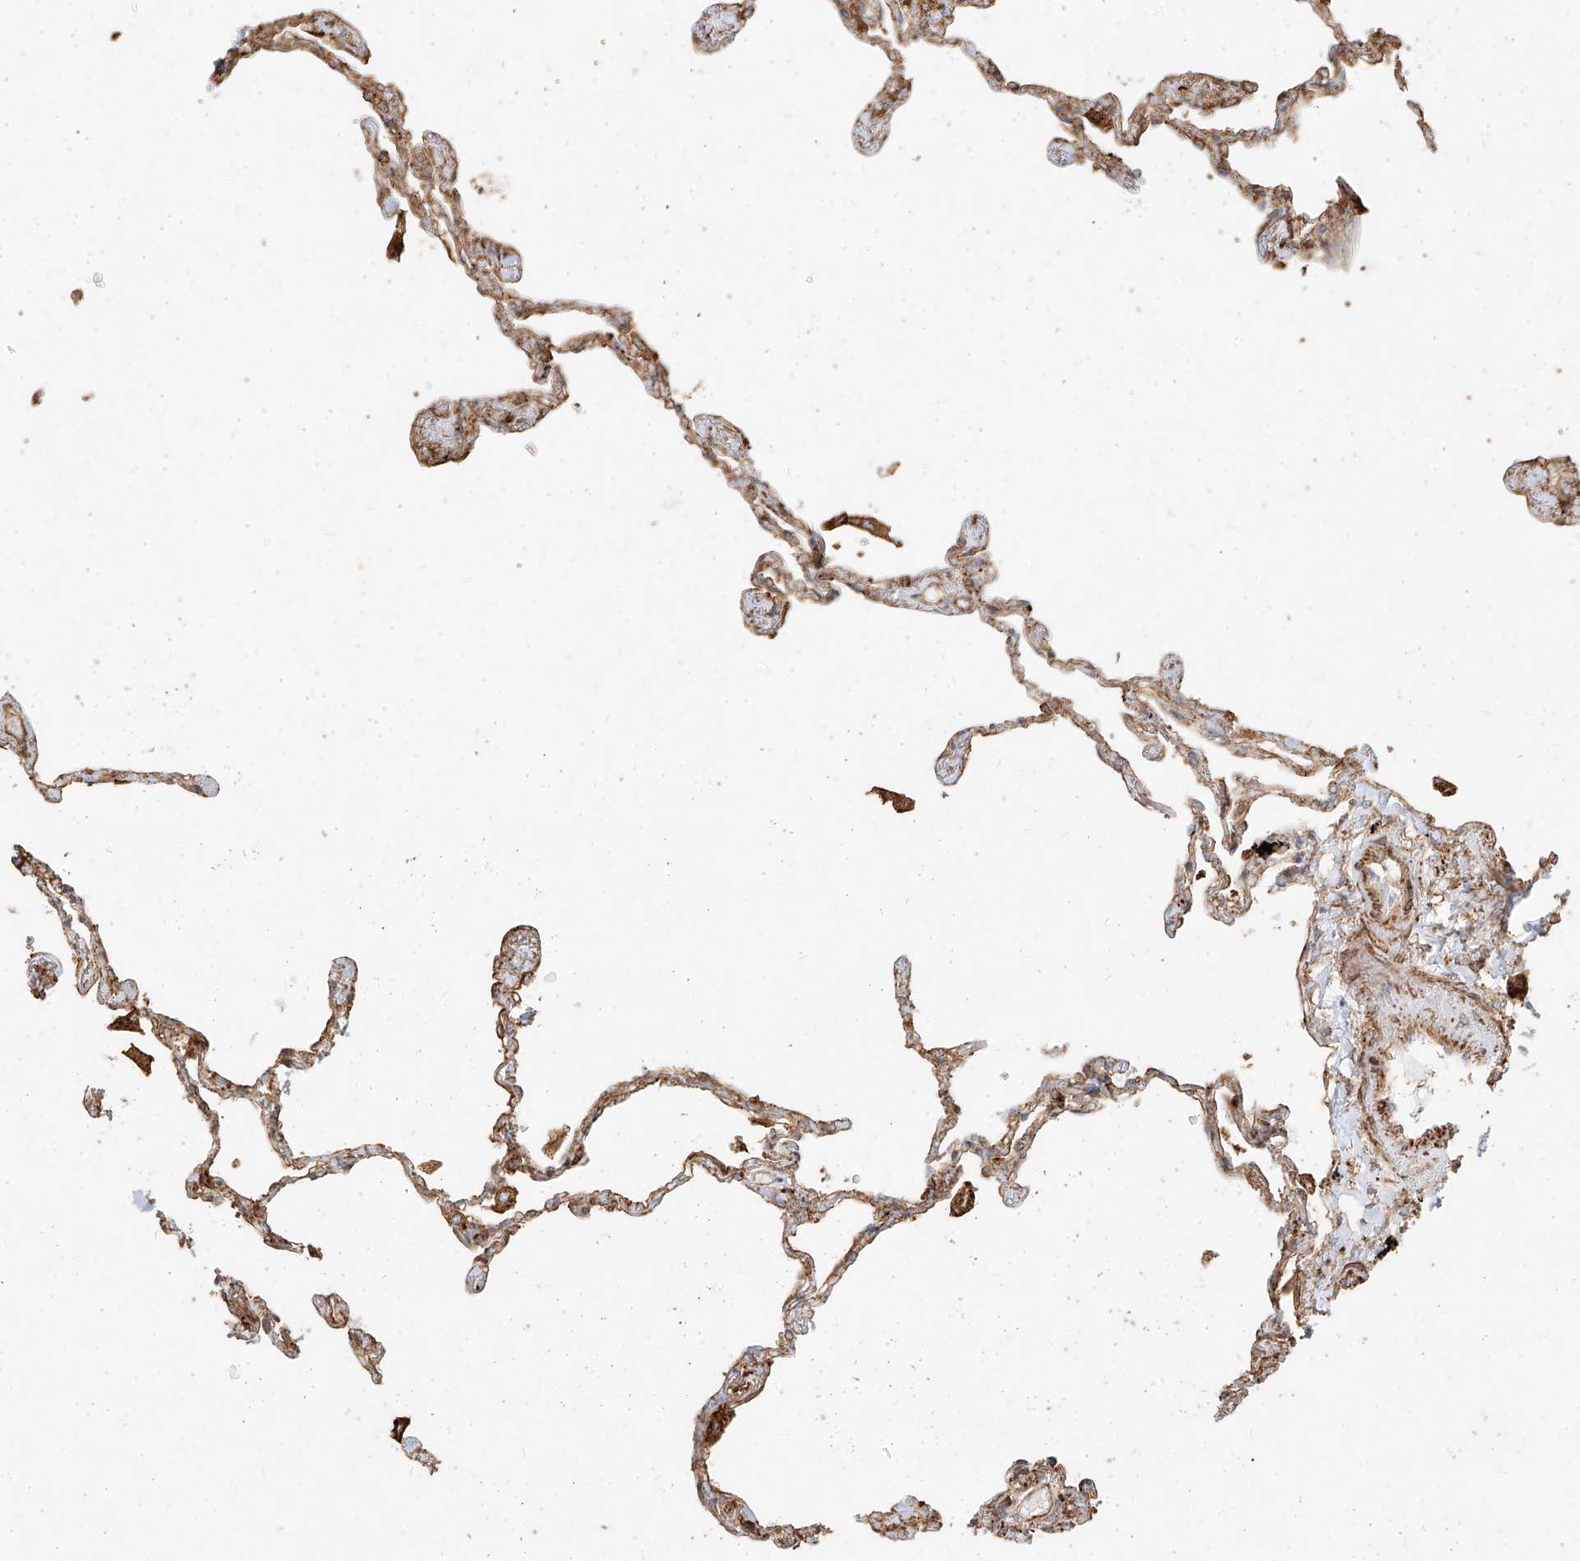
{"staining": {"intensity": "moderate", "quantity": "25%-75%", "location": "cytoplasmic/membranous"}, "tissue": "lung", "cell_type": "Alveolar cells", "image_type": "normal", "snomed": [{"axis": "morphology", "description": "Normal tissue, NOS"}, {"axis": "topography", "description": "Lung"}], "caption": "Lung stained for a protein (brown) exhibits moderate cytoplasmic/membranous positive positivity in approximately 25%-75% of alveolar cells.", "gene": "MTX2", "patient": {"sex": "female", "age": 67}}